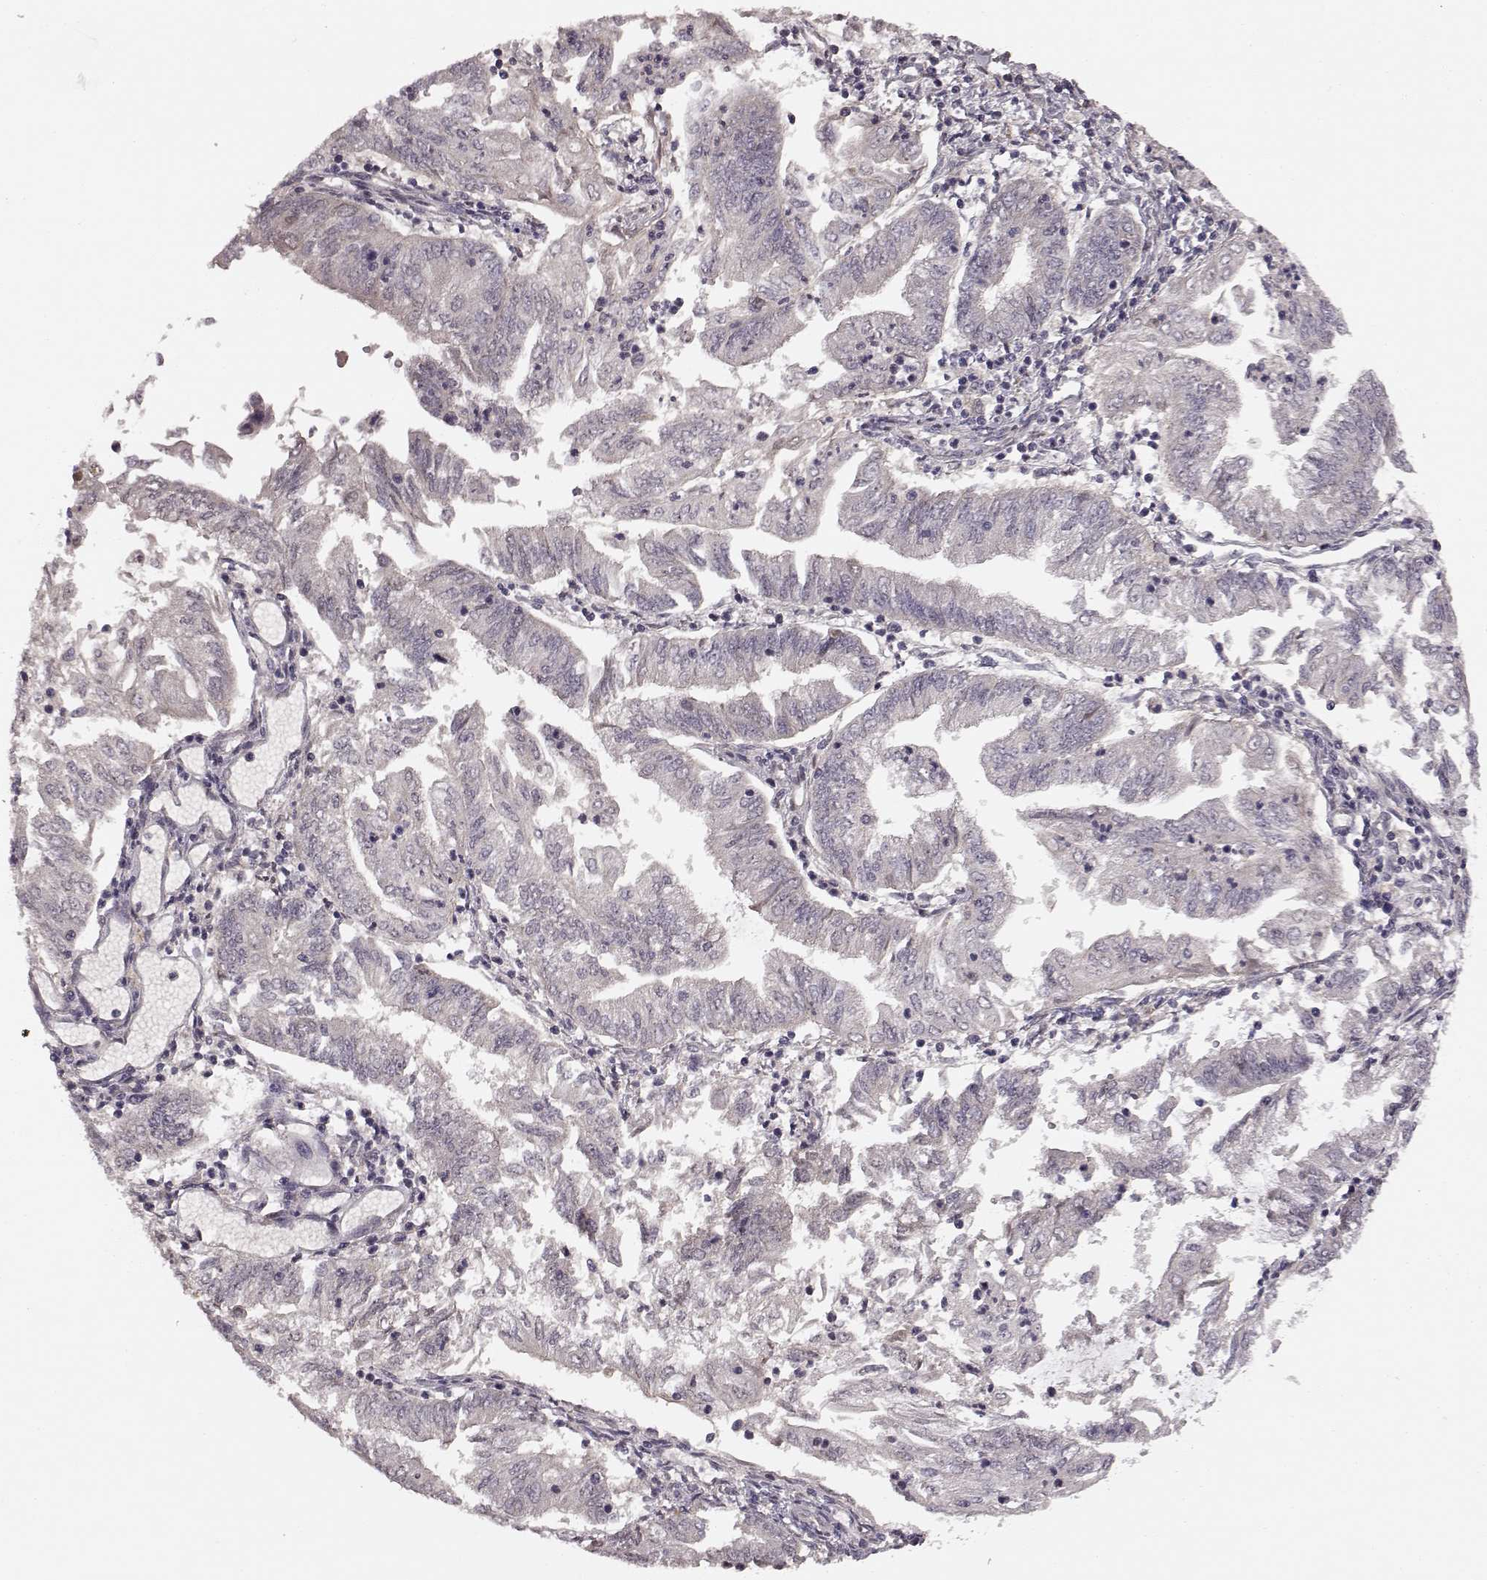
{"staining": {"intensity": "negative", "quantity": "none", "location": "none"}, "tissue": "endometrial cancer", "cell_type": "Tumor cells", "image_type": "cancer", "snomed": [{"axis": "morphology", "description": "Adenocarcinoma, NOS"}, {"axis": "topography", "description": "Endometrium"}], "caption": "Endometrial cancer (adenocarcinoma) stained for a protein using immunohistochemistry (IHC) shows no positivity tumor cells.", "gene": "SLC22A18", "patient": {"sex": "female", "age": 55}}